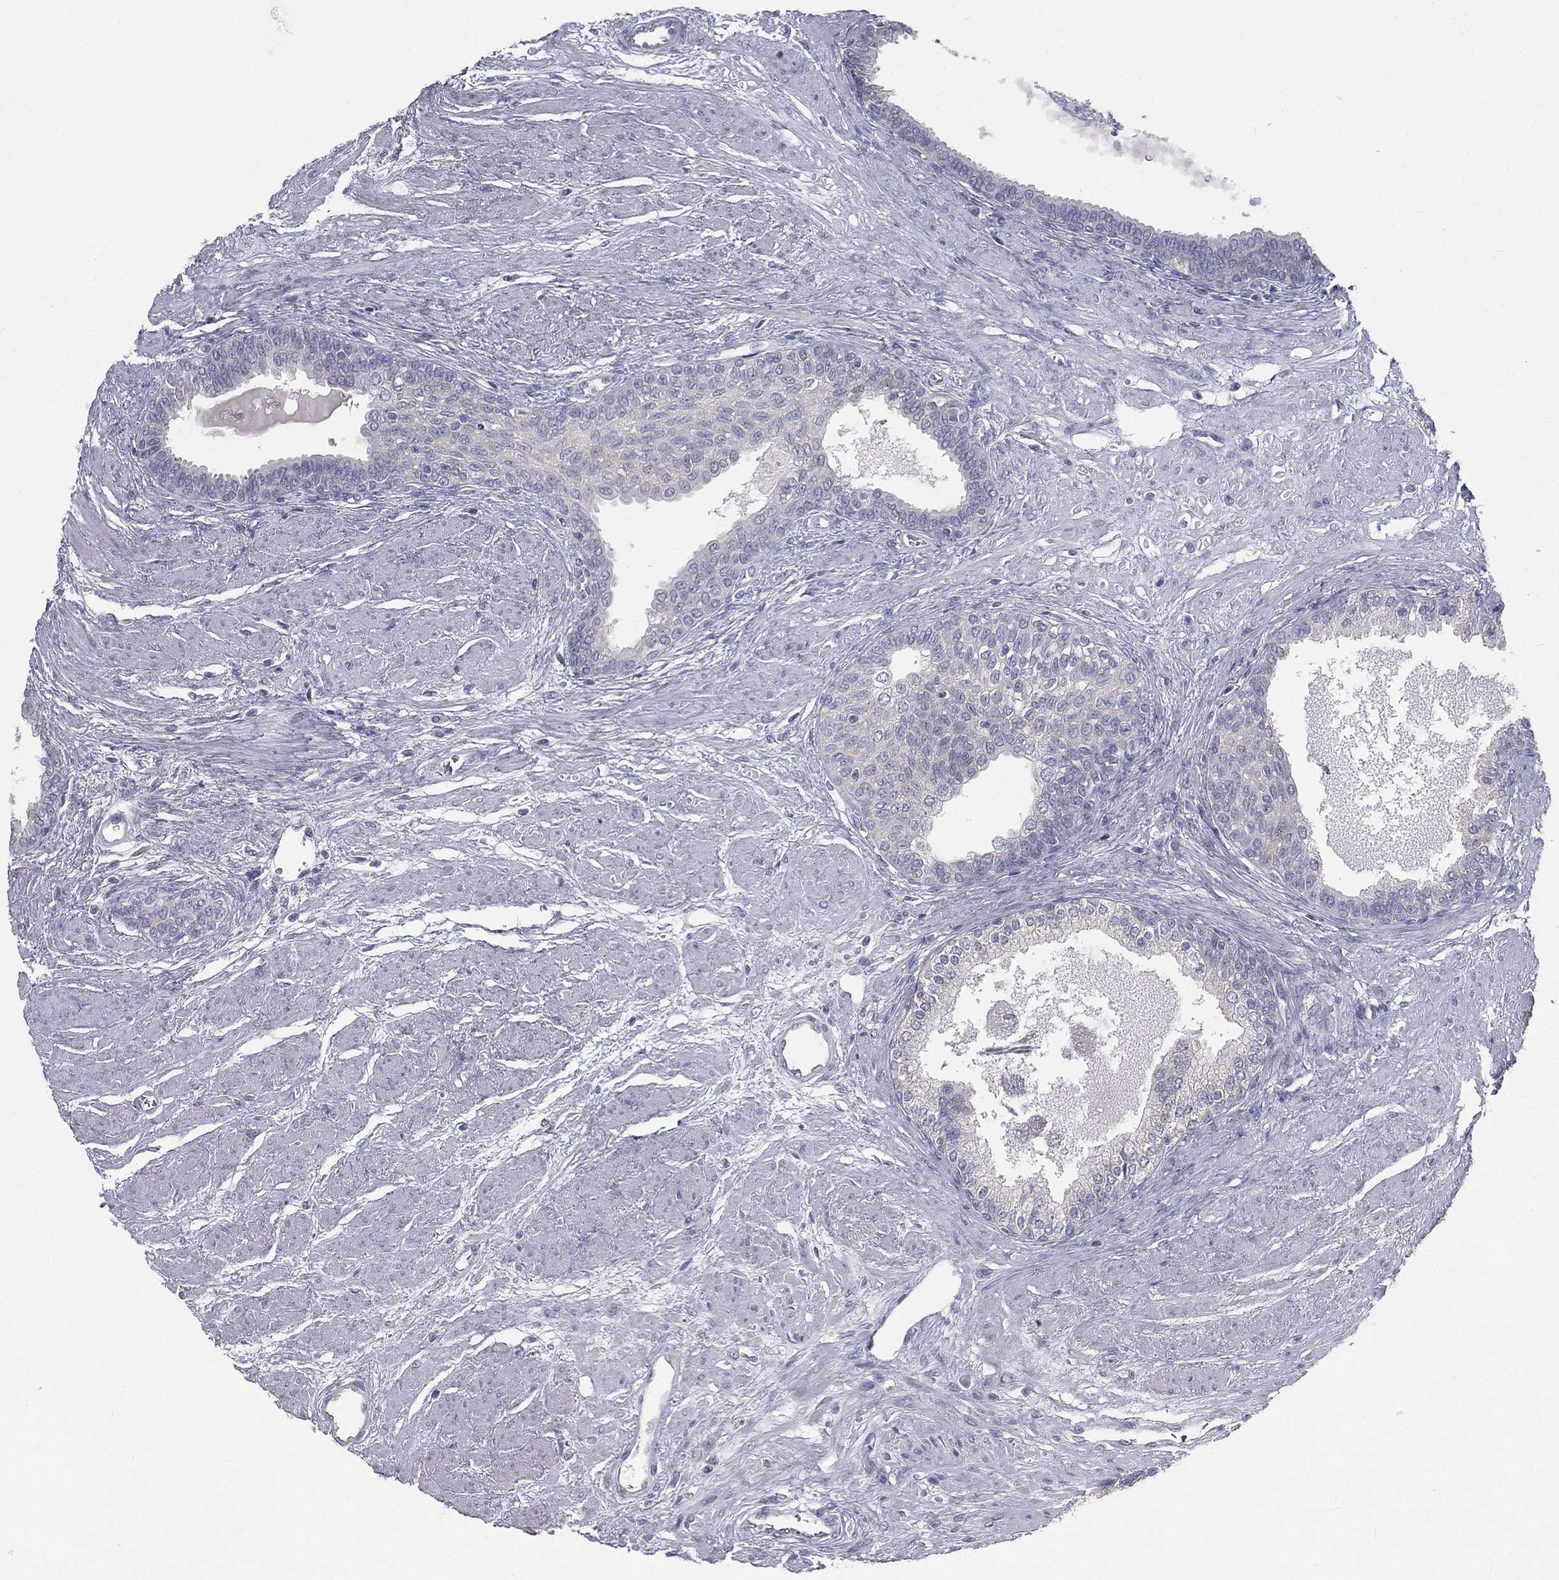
{"staining": {"intensity": "negative", "quantity": "none", "location": "none"}, "tissue": "prostate cancer", "cell_type": "Tumor cells", "image_type": "cancer", "snomed": [{"axis": "morphology", "description": "Adenocarcinoma, NOS"}, {"axis": "topography", "description": "Prostate and seminal vesicle, NOS"}, {"axis": "topography", "description": "Prostate"}], "caption": "DAB (3,3'-diaminobenzidine) immunohistochemical staining of human prostate cancer shows no significant expression in tumor cells. Brightfield microscopy of IHC stained with DAB (brown) and hematoxylin (blue), captured at high magnification.", "gene": "MUC13", "patient": {"sex": "male", "age": 62}}